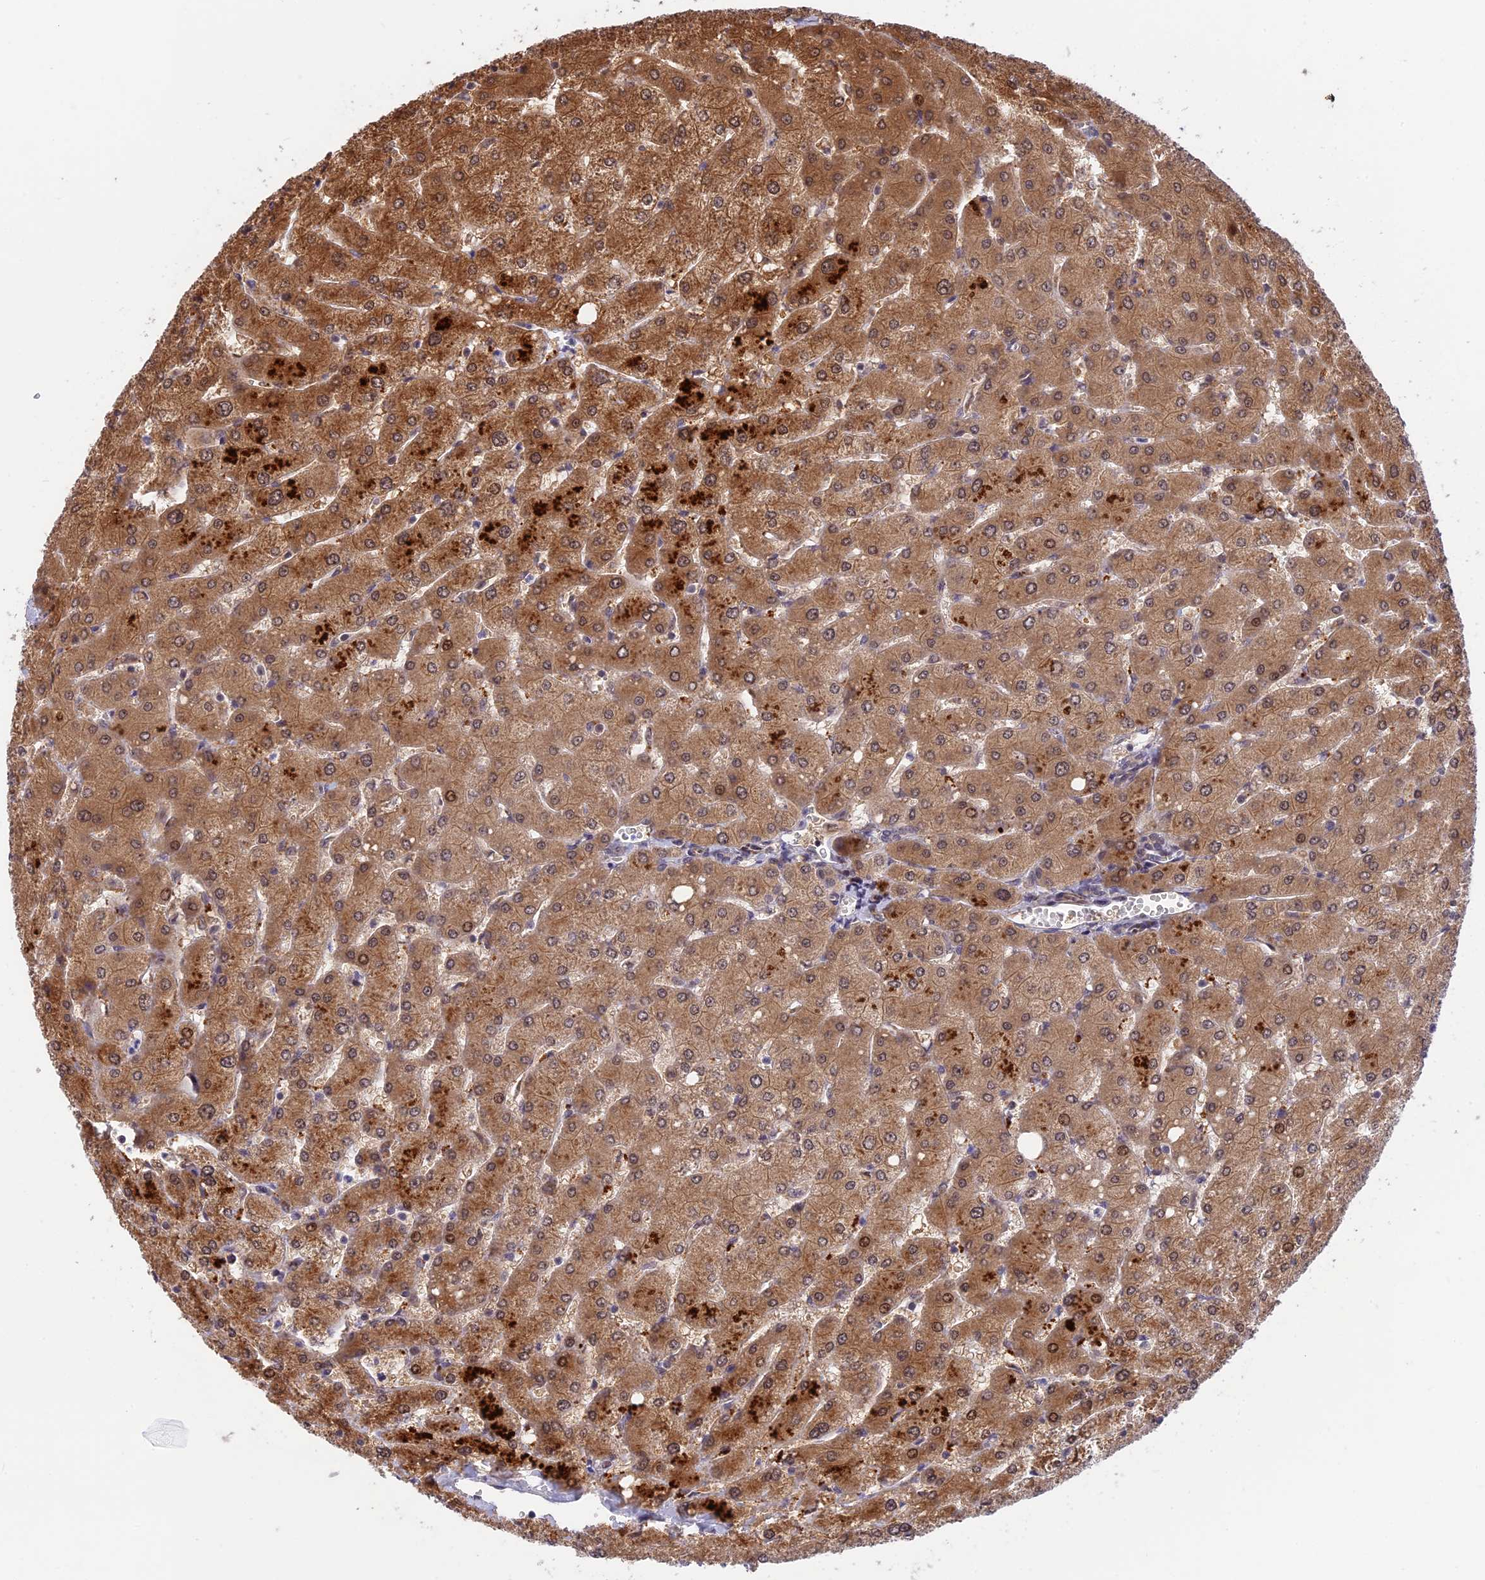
{"staining": {"intensity": "weak", "quantity": "25%-75%", "location": "cytoplasmic/membranous"}, "tissue": "liver", "cell_type": "Cholangiocytes", "image_type": "normal", "snomed": [{"axis": "morphology", "description": "Normal tissue, NOS"}, {"axis": "topography", "description": "Liver"}], "caption": "IHC of unremarkable human liver shows low levels of weak cytoplasmic/membranous staining in approximately 25%-75% of cholangiocytes.", "gene": "POLR2C", "patient": {"sex": "male", "age": 55}}